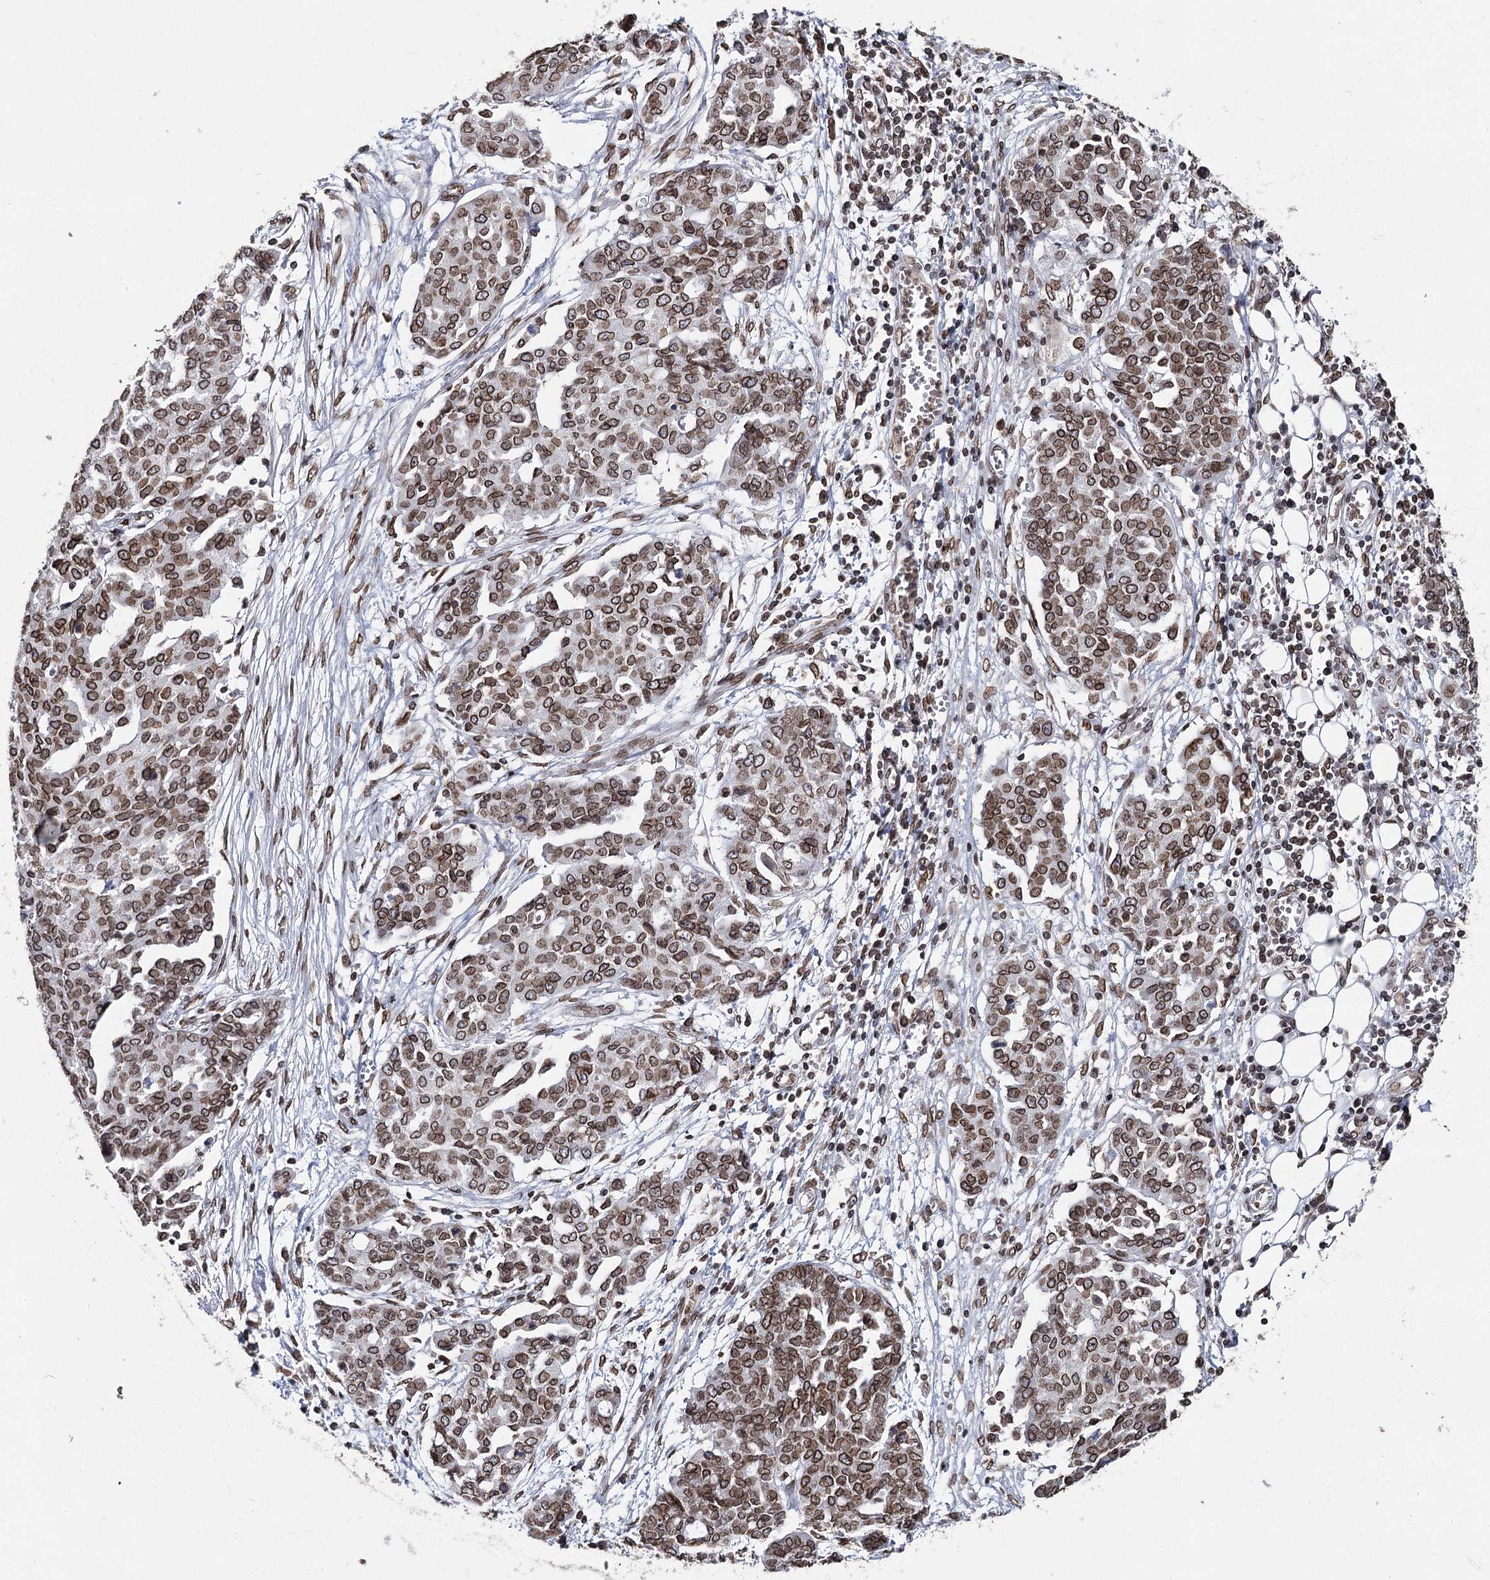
{"staining": {"intensity": "moderate", "quantity": ">75%", "location": "cytoplasmic/membranous,nuclear"}, "tissue": "ovarian cancer", "cell_type": "Tumor cells", "image_type": "cancer", "snomed": [{"axis": "morphology", "description": "Cystadenocarcinoma, serous, NOS"}, {"axis": "topography", "description": "Soft tissue"}, {"axis": "topography", "description": "Ovary"}], "caption": "There is medium levels of moderate cytoplasmic/membranous and nuclear expression in tumor cells of ovarian serous cystadenocarcinoma, as demonstrated by immunohistochemical staining (brown color).", "gene": "KIAA0930", "patient": {"sex": "female", "age": 57}}